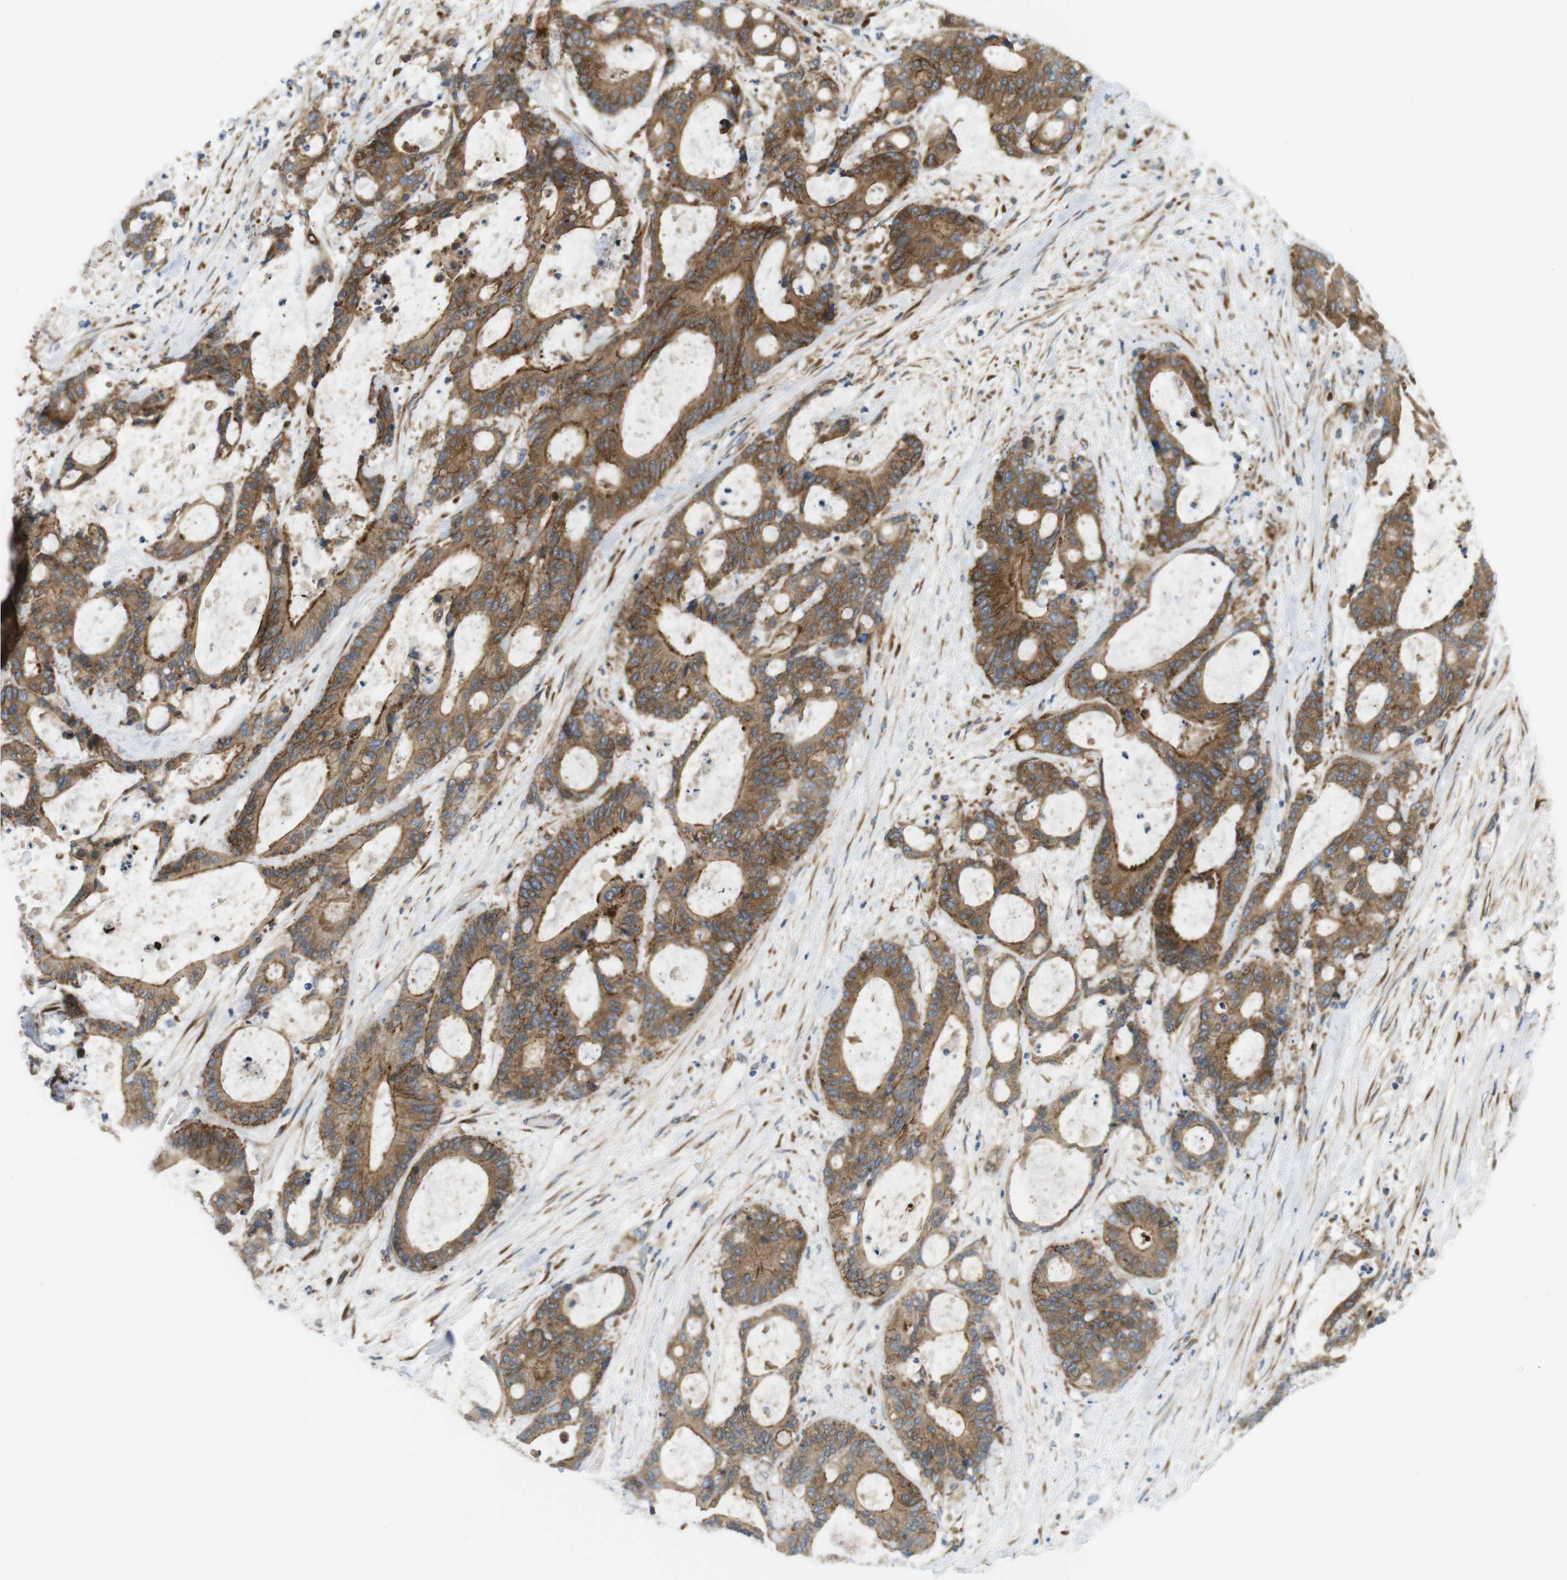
{"staining": {"intensity": "moderate", "quantity": ">75%", "location": "cytoplasmic/membranous"}, "tissue": "liver cancer", "cell_type": "Tumor cells", "image_type": "cancer", "snomed": [{"axis": "morphology", "description": "Cholangiocarcinoma"}, {"axis": "topography", "description": "Liver"}], "caption": "IHC micrograph of neoplastic tissue: liver cholangiocarcinoma stained using immunohistochemistry shows medium levels of moderate protein expression localized specifically in the cytoplasmic/membranous of tumor cells, appearing as a cytoplasmic/membranous brown color.", "gene": "GJC3", "patient": {"sex": "female", "age": 73}}